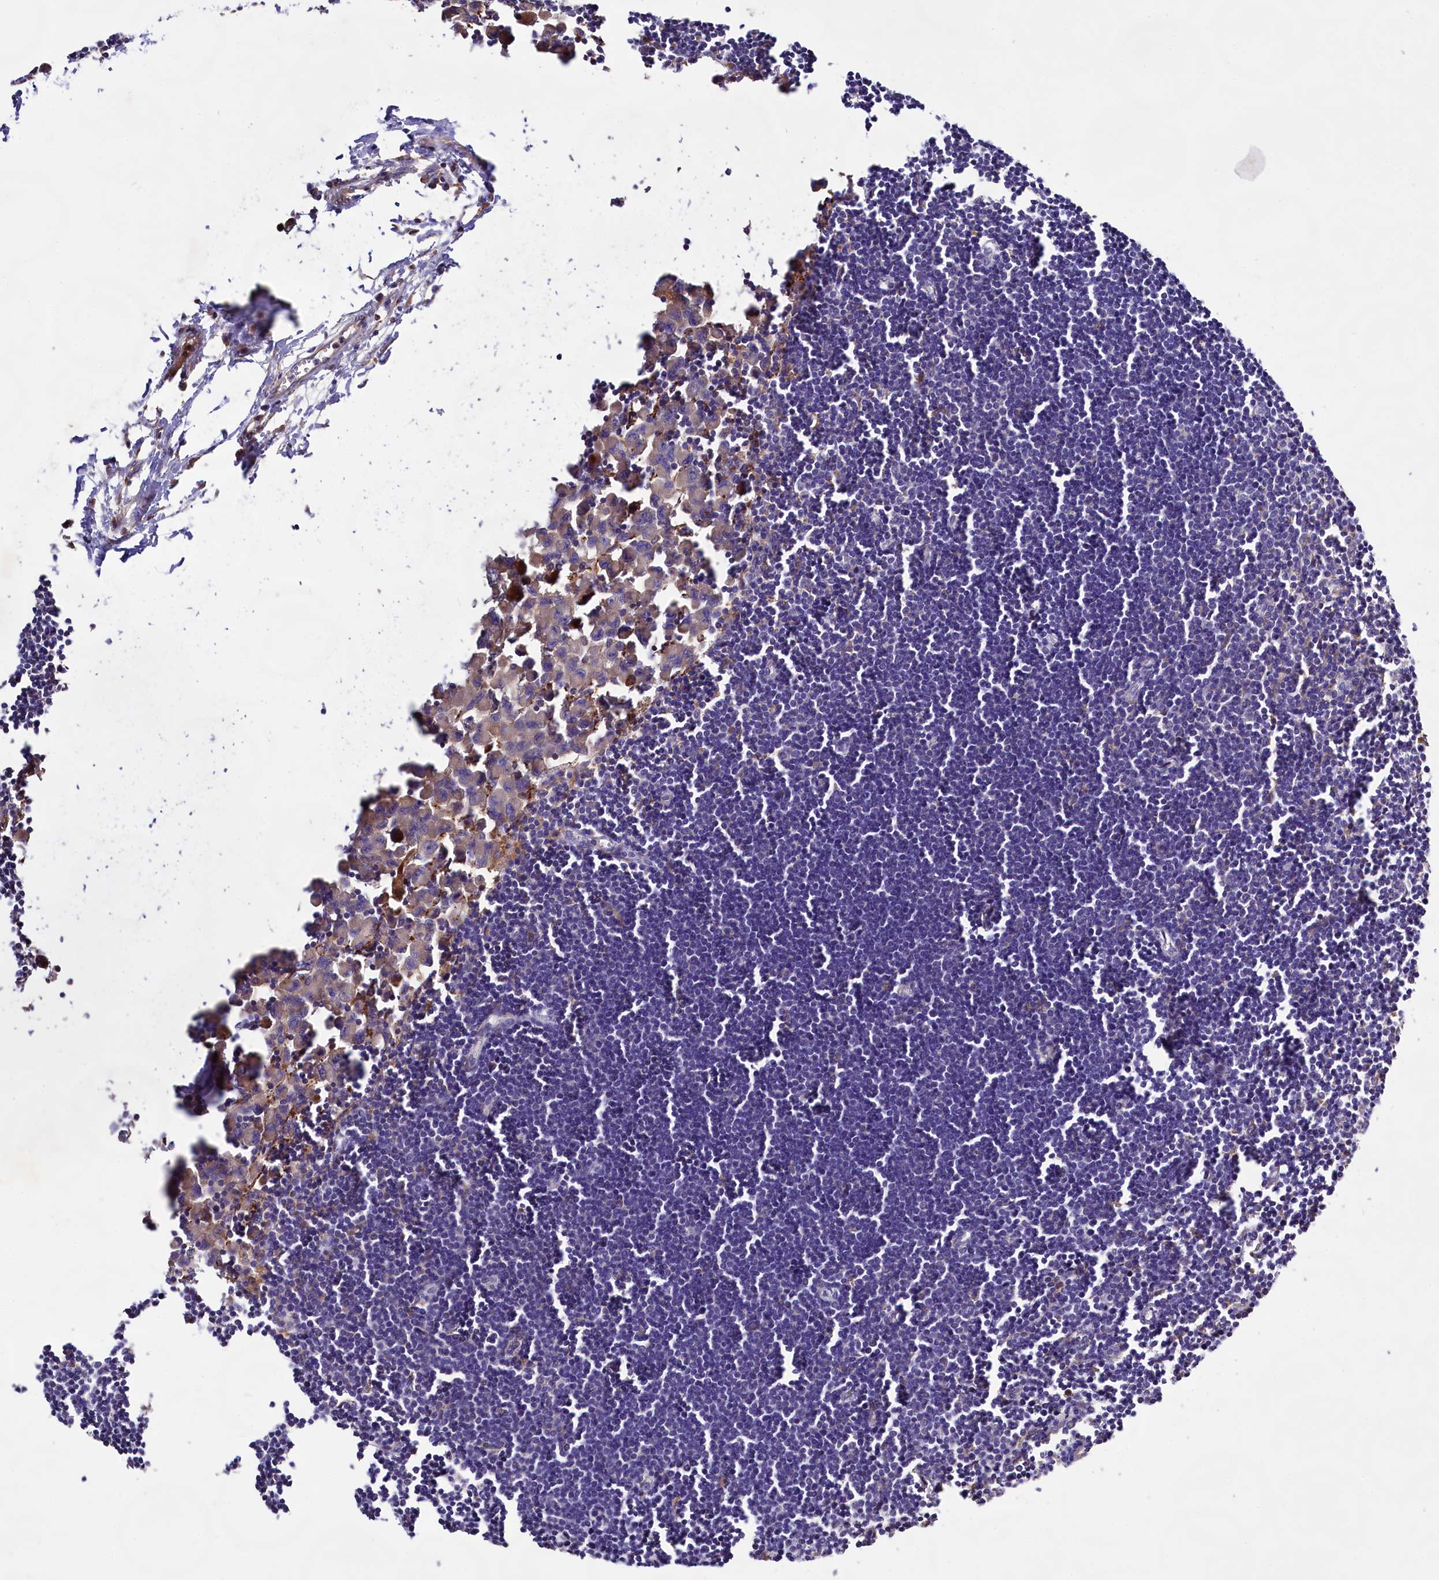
{"staining": {"intensity": "moderate", "quantity": "<25%", "location": "cytoplasmic/membranous"}, "tissue": "lymph node", "cell_type": "Germinal center cells", "image_type": "normal", "snomed": [{"axis": "morphology", "description": "Normal tissue, NOS"}, {"axis": "morphology", "description": "Malignant melanoma, Metastatic site"}, {"axis": "topography", "description": "Lymph node"}], "caption": "Germinal center cells display moderate cytoplasmic/membranous expression in about <25% of cells in normal lymph node.", "gene": "DMXL2", "patient": {"sex": "male", "age": 41}}